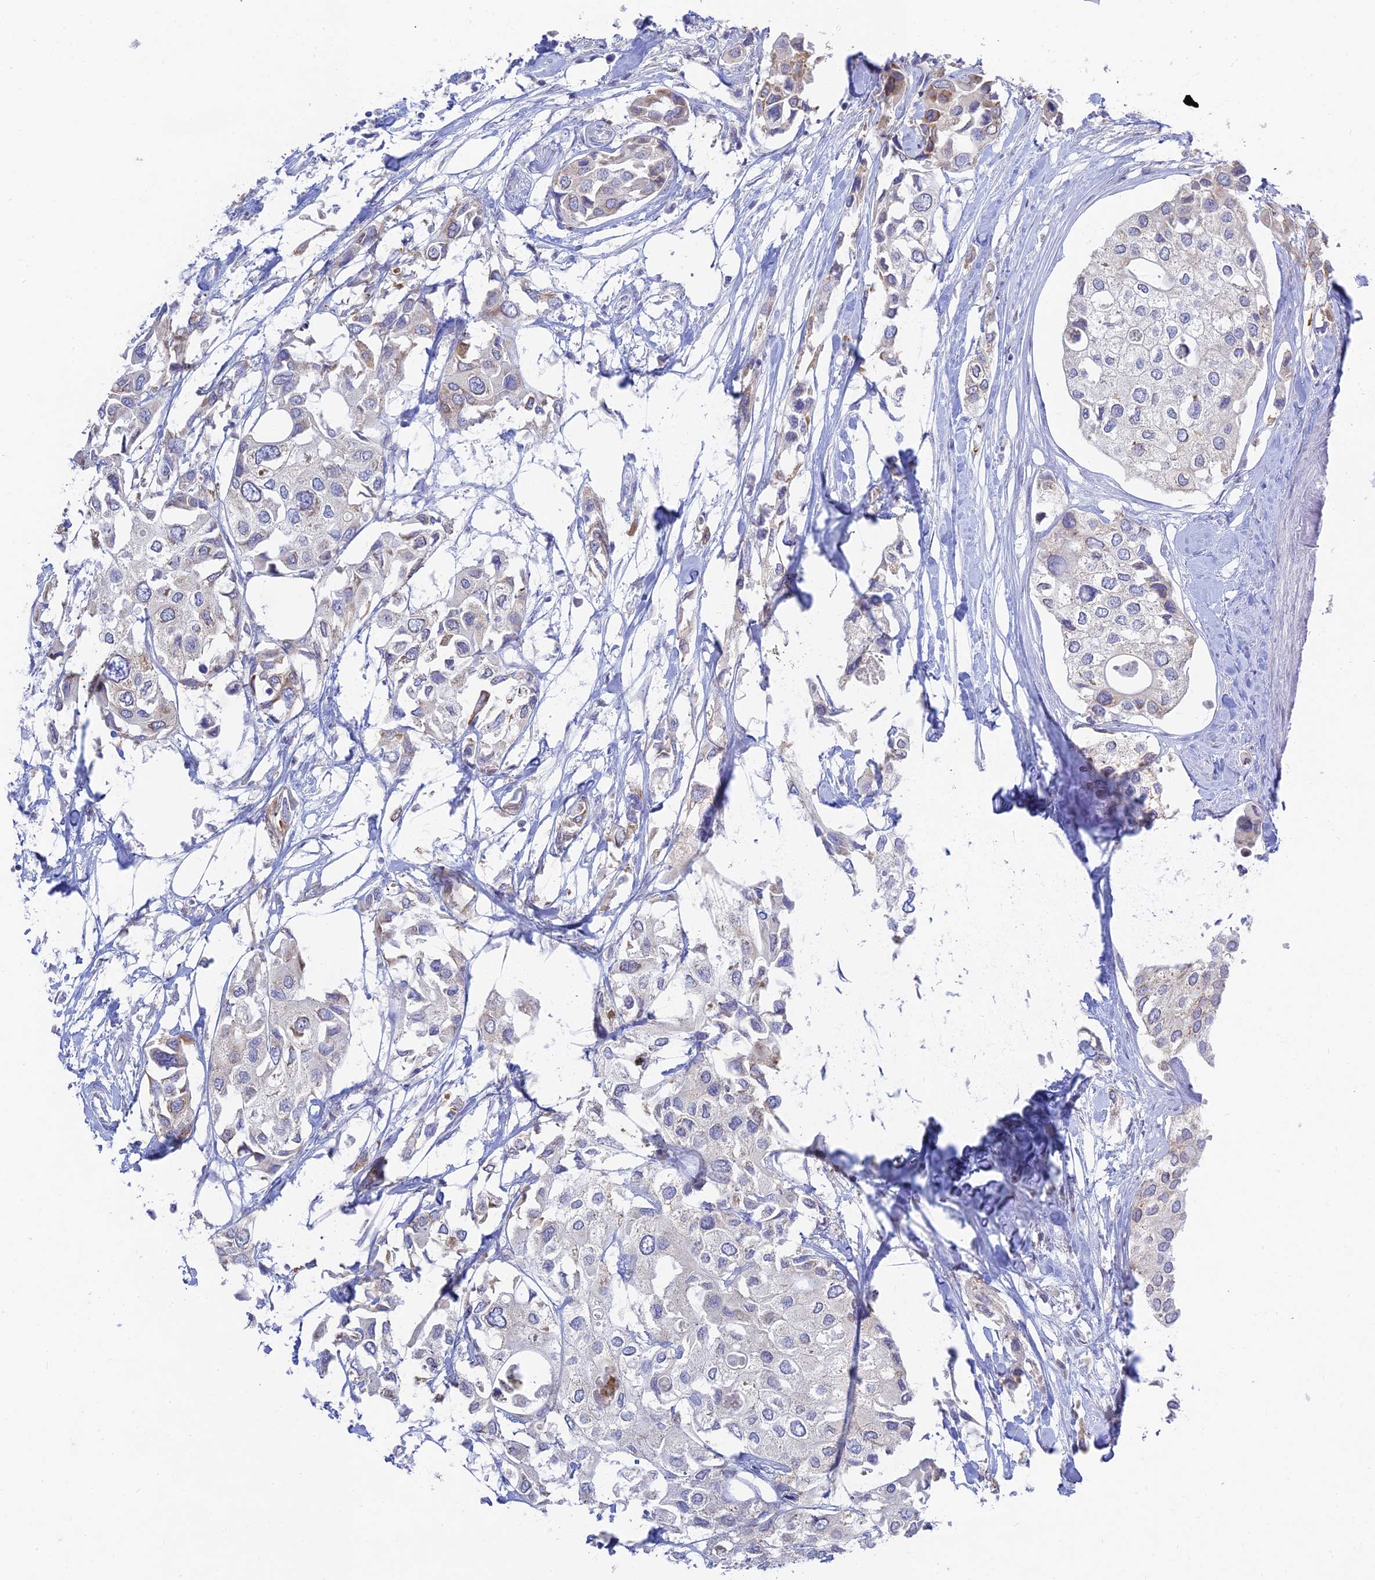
{"staining": {"intensity": "negative", "quantity": "none", "location": "none"}, "tissue": "urothelial cancer", "cell_type": "Tumor cells", "image_type": "cancer", "snomed": [{"axis": "morphology", "description": "Urothelial carcinoma, High grade"}, {"axis": "topography", "description": "Urinary bladder"}], "caption": "DAB immunohistochemical staining of urothelial cancer reveals no significant staining in tumor cells.", "gene": "TMEM40", "patient": {"sex": "male", "age": 64}}